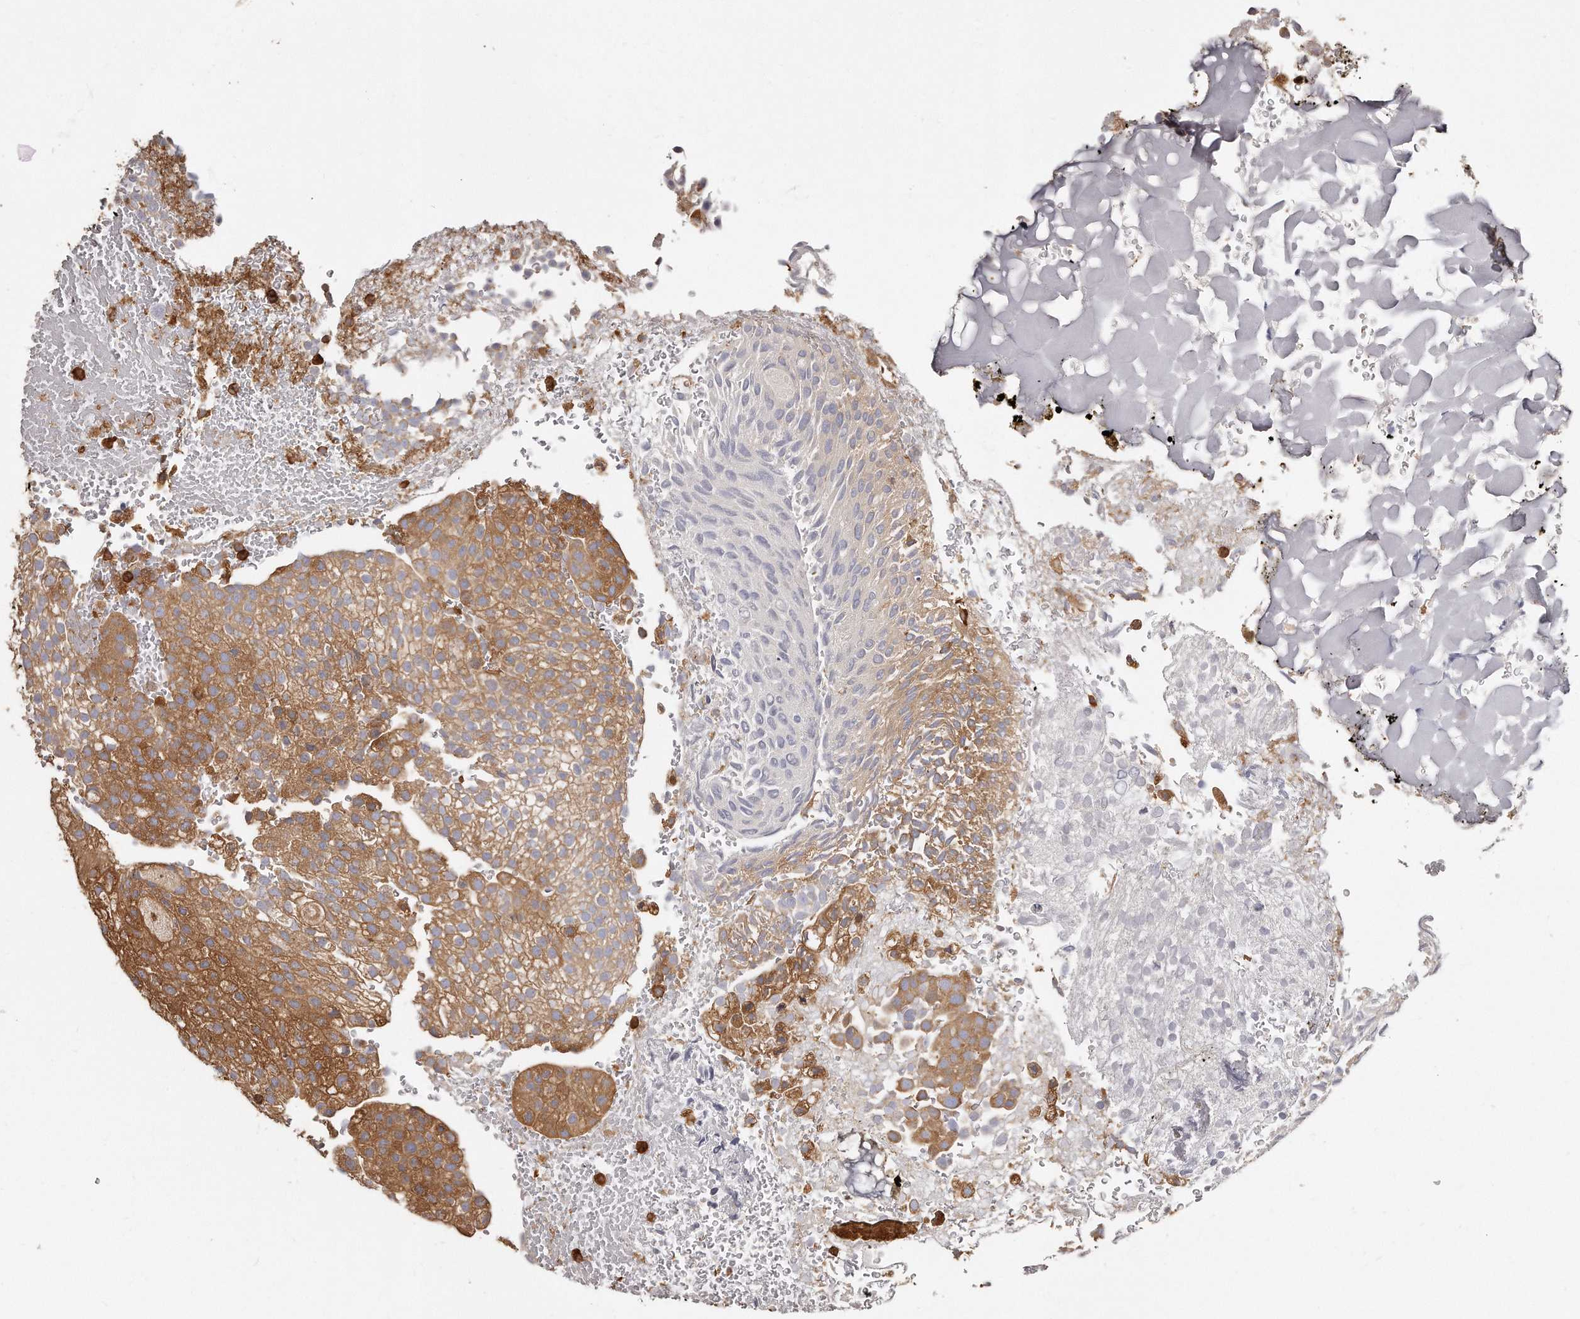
{"staining": {"intensity": "moderate", "quantity": "25%-75%", "location": "cytoplasmic/membranous"}, "tissue": "urothelial cancer", "cell_type": "Tumor cells", "image_type": "cancer", "snomed": [{"axis": "morphology", "description": "Urothelial carcinoma, Low grade"}, {"axis": "topography", "description": "Urinary bladder"}], "caption": "A medium amount of moderate cytoplasmic/membranous expression is present in approximately 25%-75% of tumor cells in urothelial cancer tissue.", "gene": "CAP1", "patient": {"sex": "male", "age": 78}}